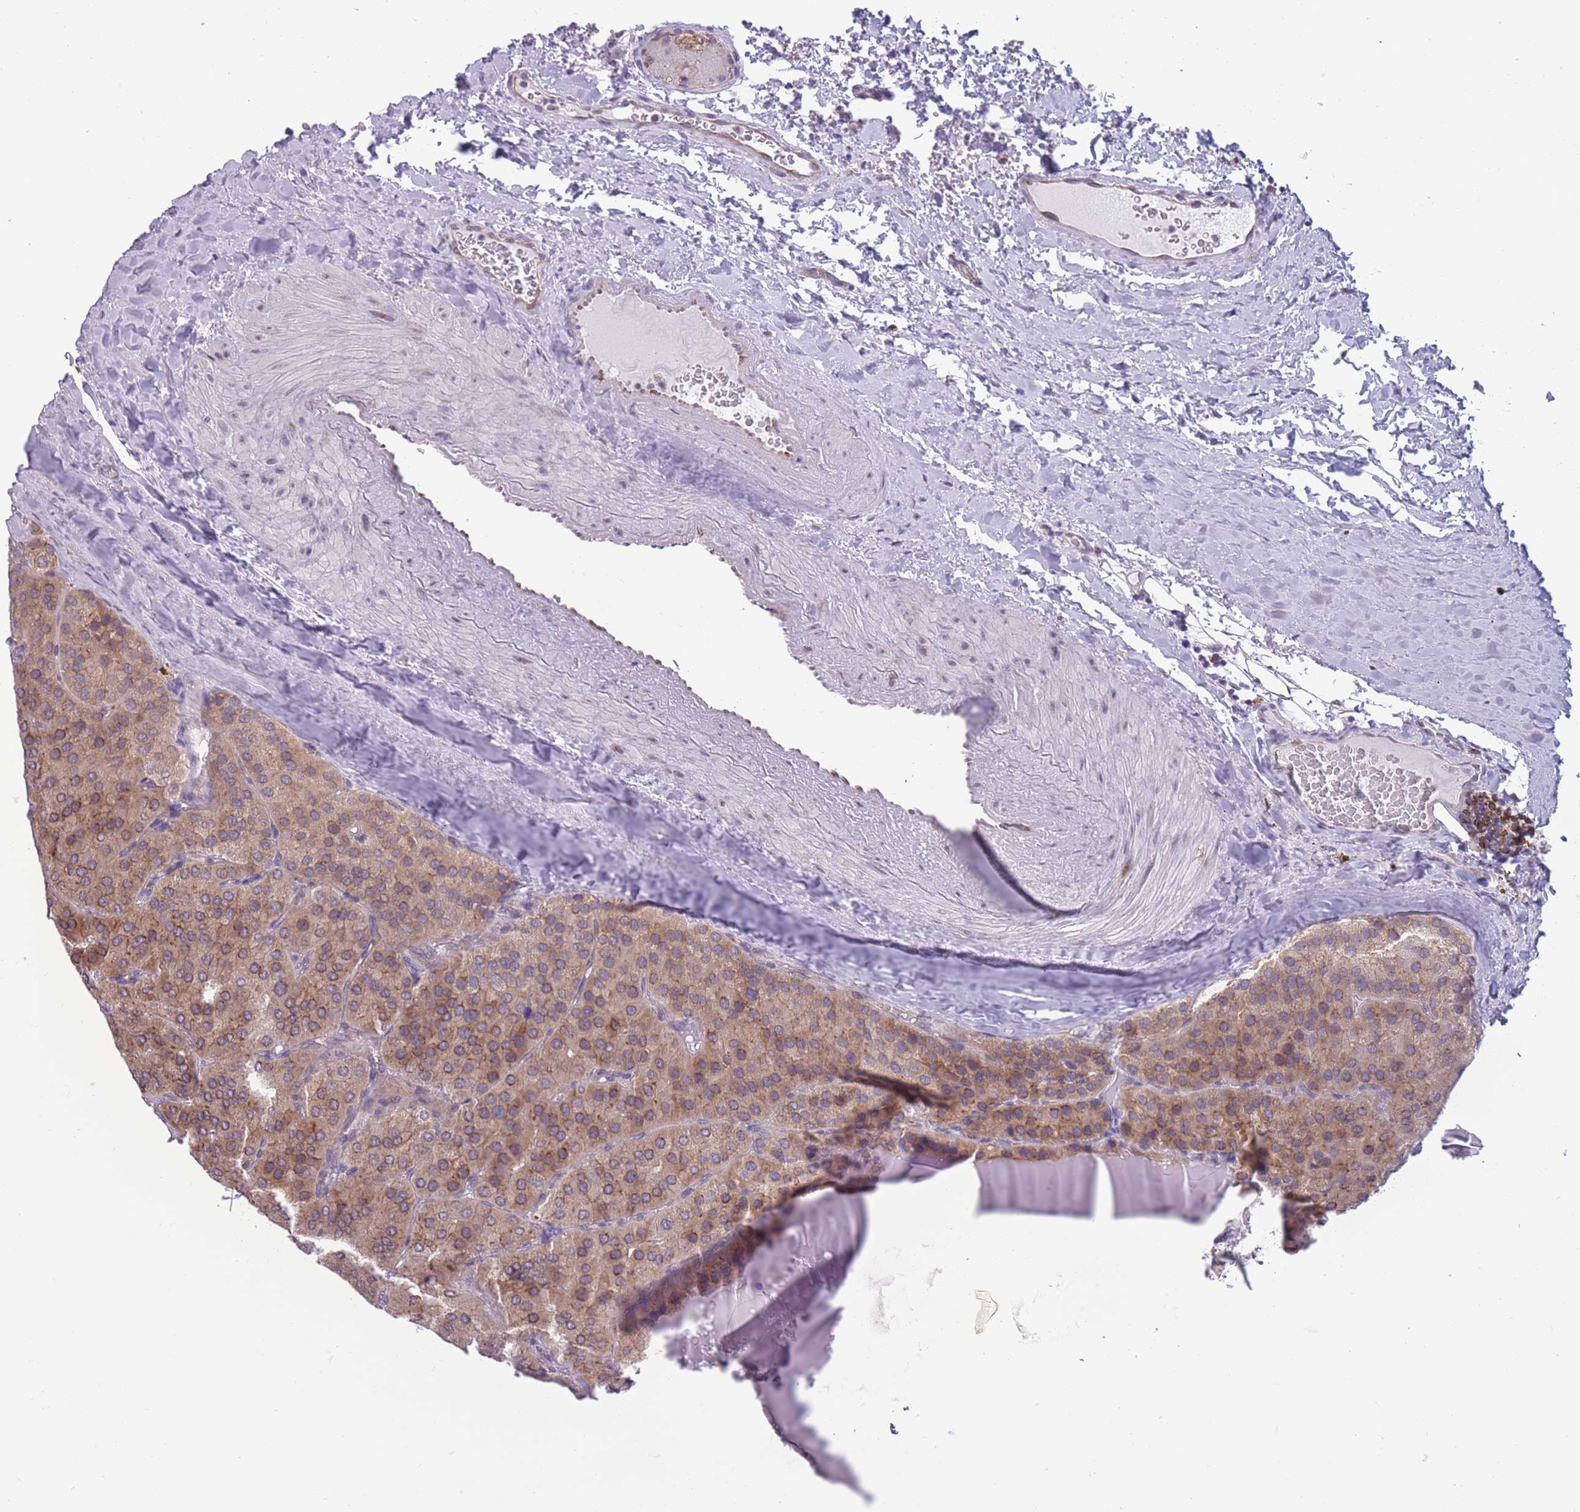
{"staining": {"intensity": "moderate", "quantity": ">75%", "location": "cytoplasmic/membranous"}, "tissue": "parathyroid gland", "cell_type": "Glandular cells", "image_type": "normal", "snomed": [{"axis": "morphology", "description": "Normal tissue, NOS"}, {"axis": "morphology", "description": "Adenoma, NOS"}, {"axis": "topography", "description": "Parathyroid gland"}], "caption": "Protein staining demonstrates moderate cytoplasmic/membranous staining in approximately >75% of glandular cells in benign parathyroid gland.", "gene": "TMEM121", "patient": {"sex": "female", "age": 86}}